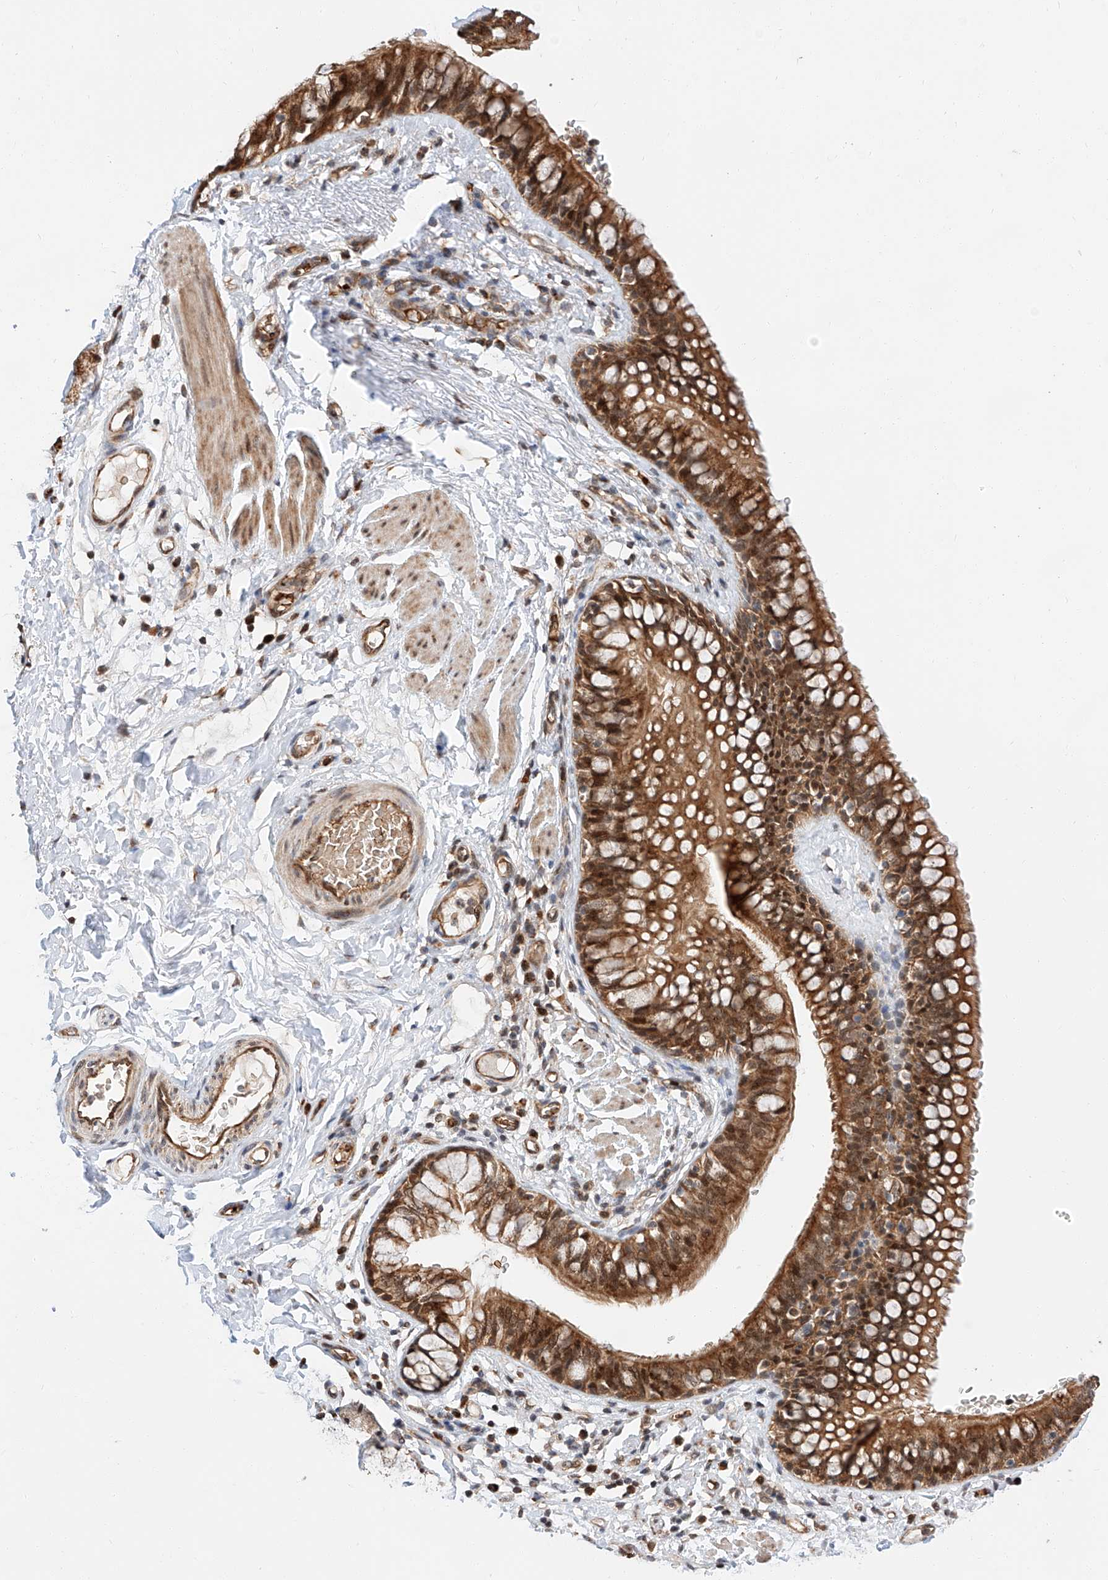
{"staining": {"intensity": "moderate", "quantity": ">75%", "location": "cytoplasmic/membranous,nuclear"}, "tissue": "bronchus", "cell_type": "Respiratory epithelial cells", "image_type": "normal", "snomed": [{"axis": "morphology", "description": "Normal tissue, NOS"}, {"axis": "topography", "description": "Cartilage tissue"}, {"axis": "topography", "description": "Bronchus"}], "caption": "Benign bronchus reveals moderate cytoplasmic/membranous,nuclear expression in approximately >75% of respiratory epithelial cells.", "gene": "THTPA", "patient": {"sex": "female", "age": 36}}